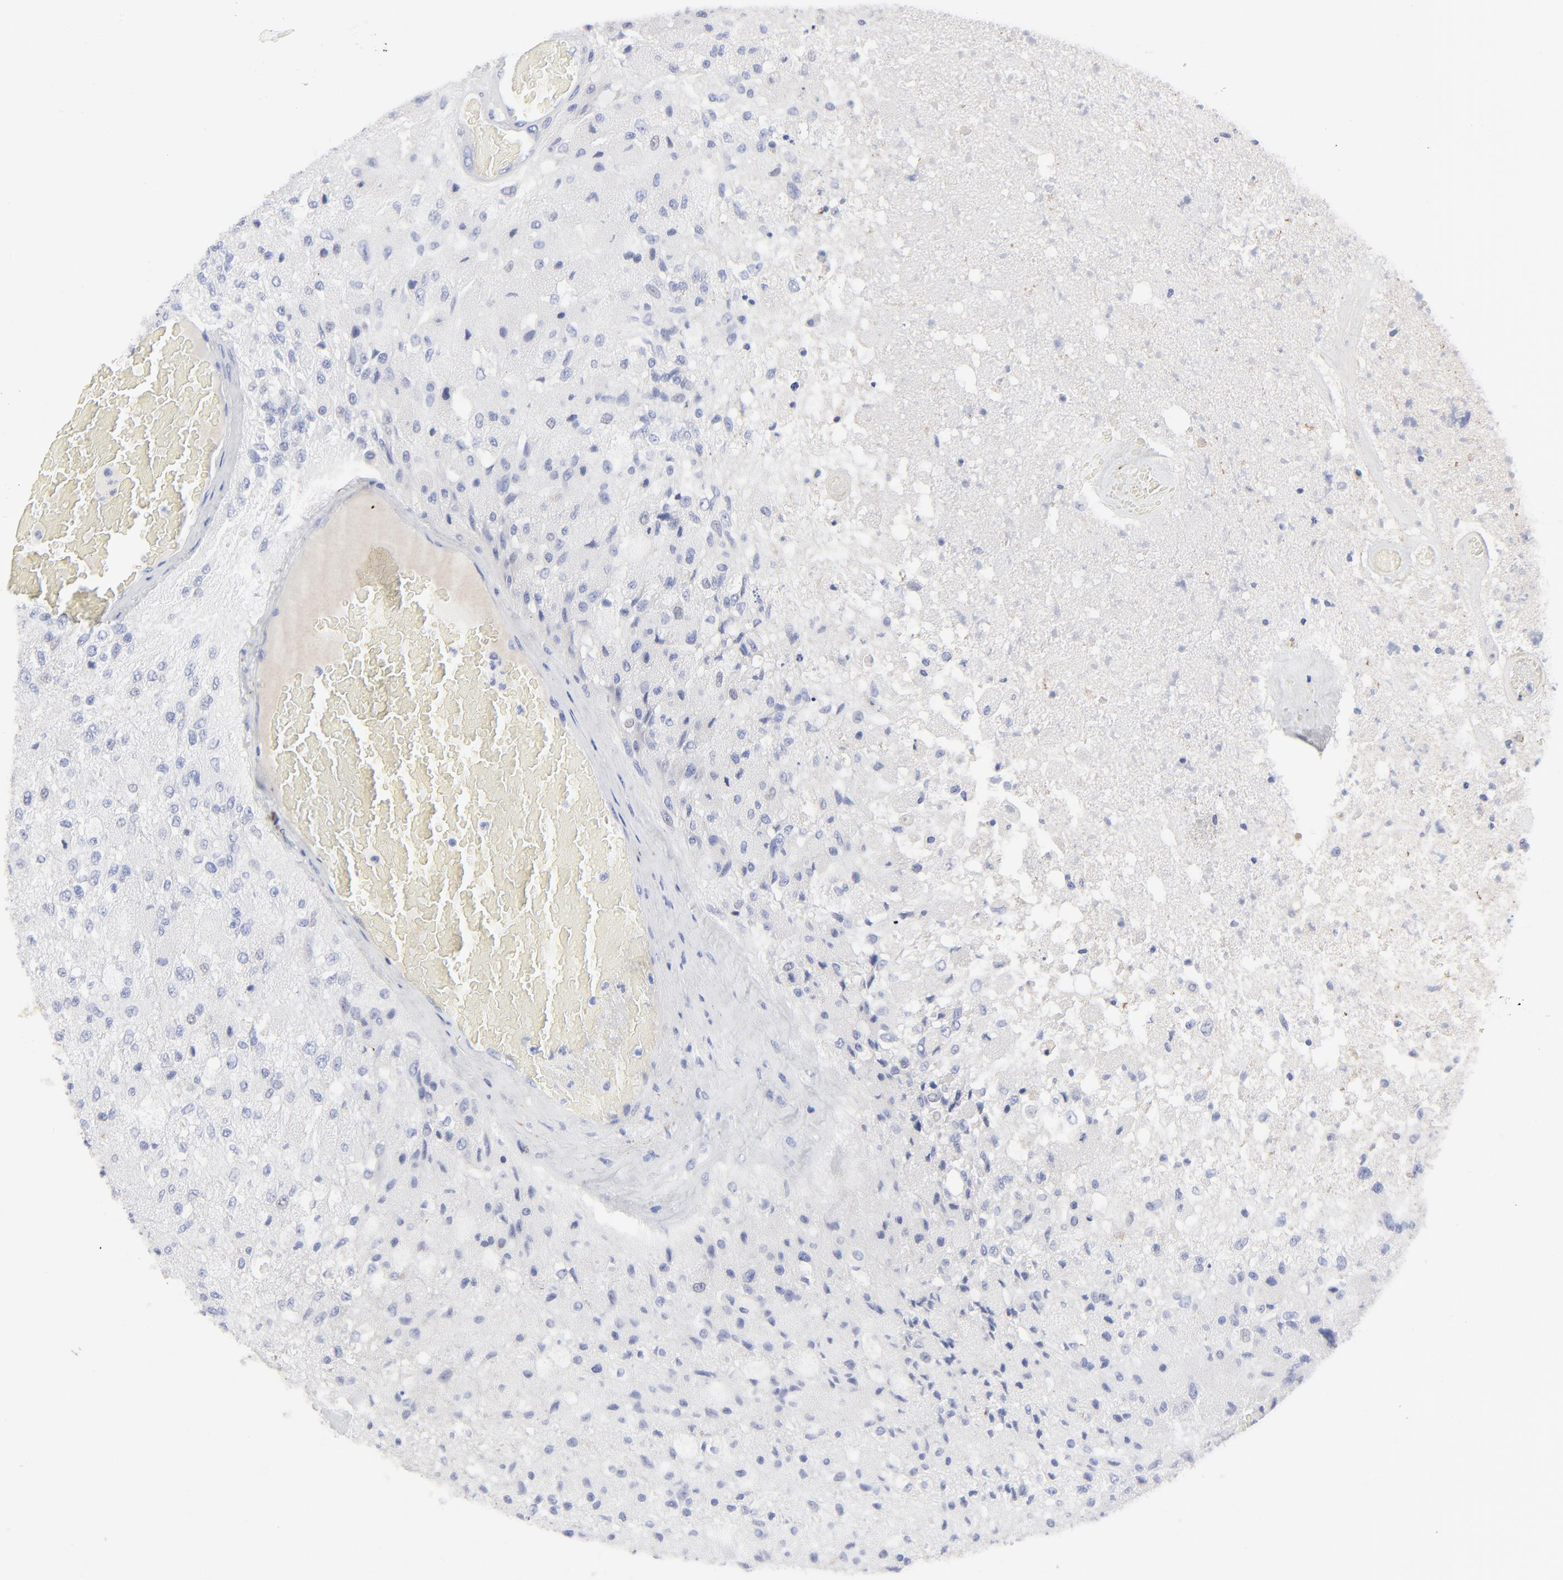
{"staining": {"intensity": "negative", "quantity": "none", "location": "none"}, "tissue": "glioma", "cell_type": "Tumor cells", "image_type": "cancer", "snomed": [{"axis": "morphology", "description": "Normal tissue, NOS"}, {"axis": "morphology", "description": "Glioma, malignant, High grade"}, {"axis": "topography", "description": "Cerebral cortex"}], "caption": "DAB (3,3'-diaminobenzidine) immunohistochemical staining of human malignant glioma (high-grade) shows no significant expression in tumor cells.", "gene": "FBLN2", "patient": {"sex": "male", "age": 77}}